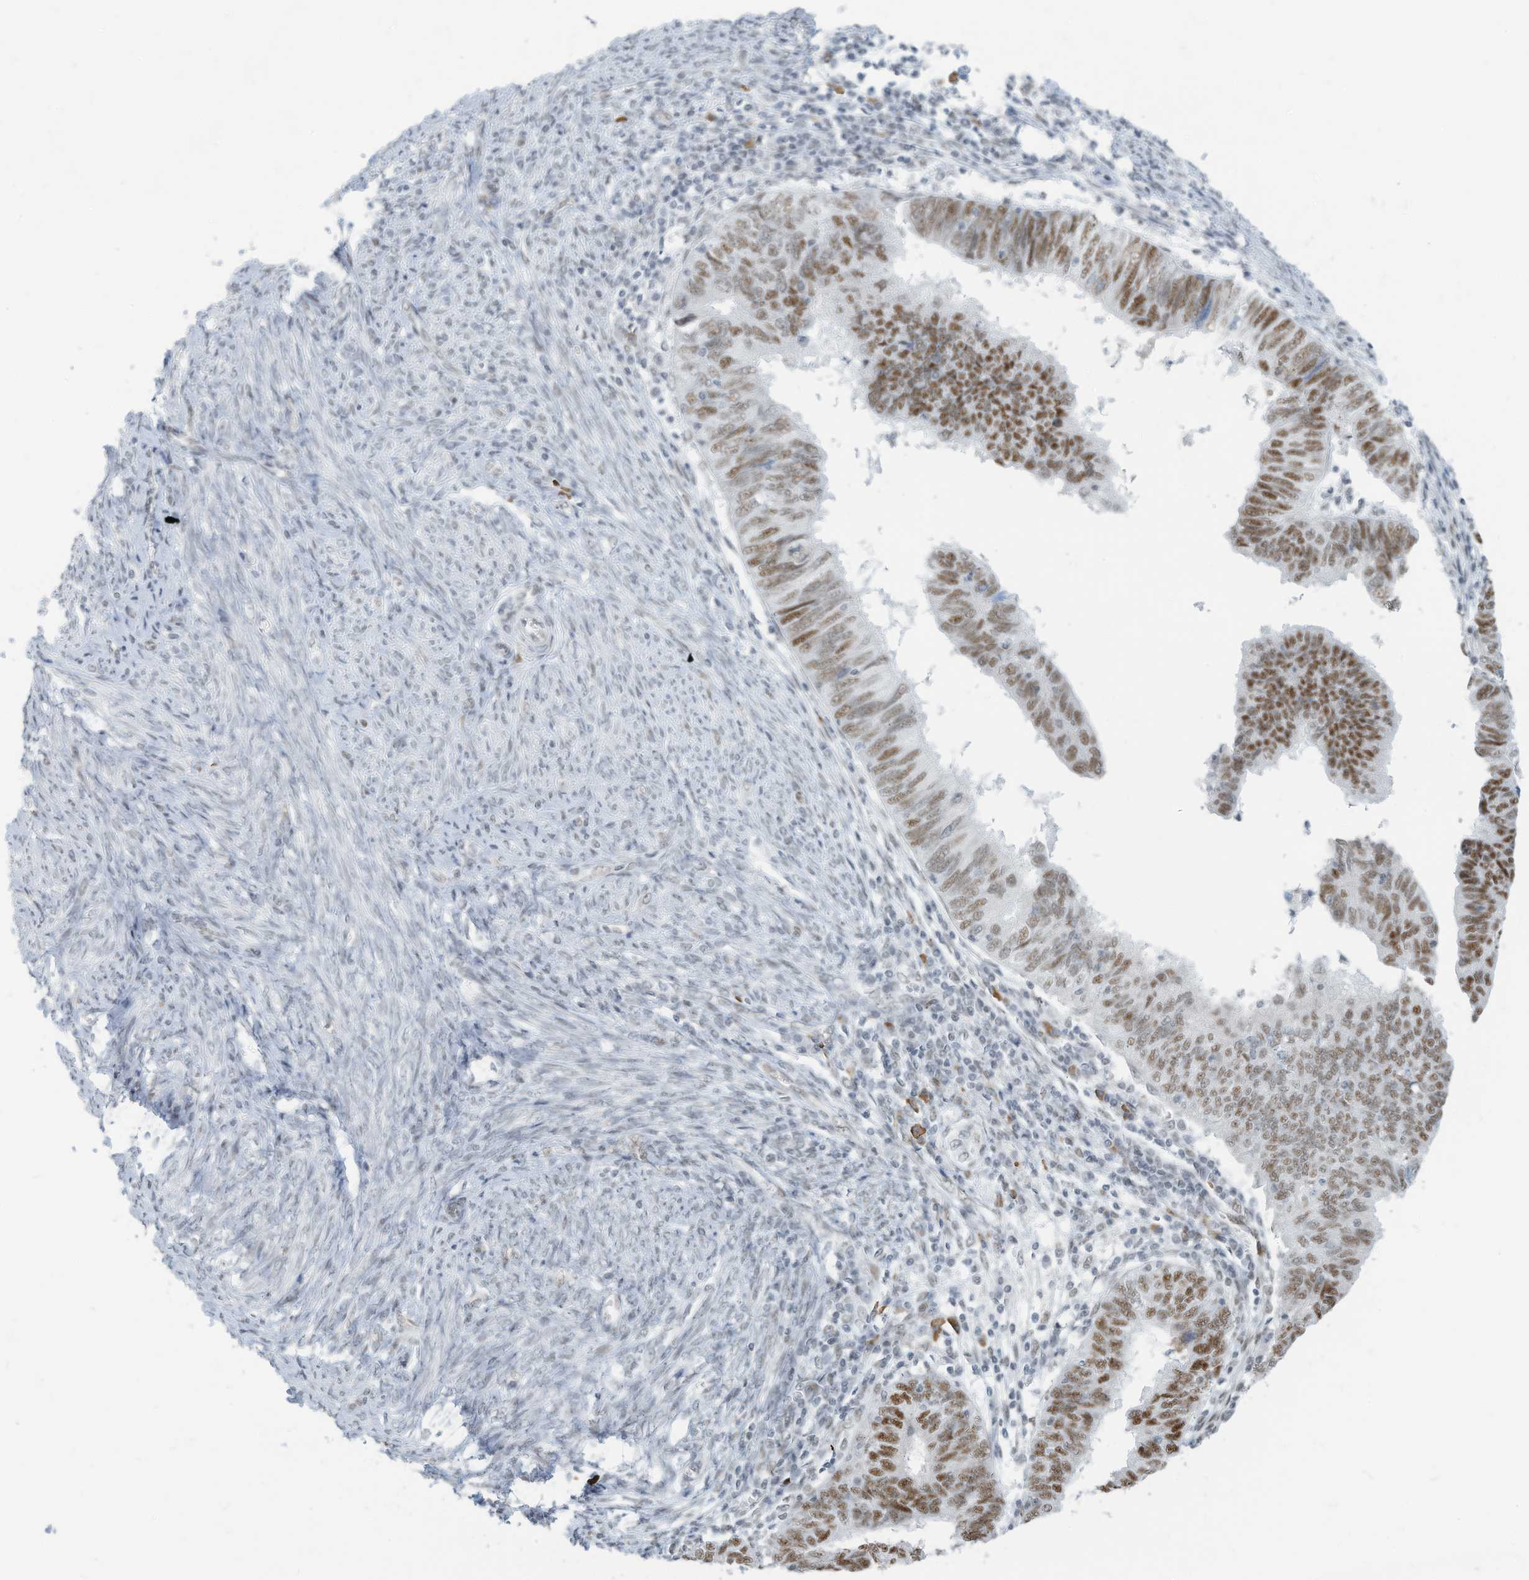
{"staining": {"intensity": "moderate", "quantity": ">75%", "location": "nuclear"}, "tissue": "endometrial cancer", "cell_type": "Tumor cells", "image_type": "cancer", "snomed": [{"axis": "morphology", "description": "Adenocarcinoma, NOS"}, {"axis": "topography", "description": "Uterus"}], "caption": "Immunohistochemistry of adenocarcinoma (endometrial) exhibits medium levels of moderate nuclear staining in approximately >75% of tumor cells.", "gene": "SARNP", "patient": {"sex": "female", "age": 77}}